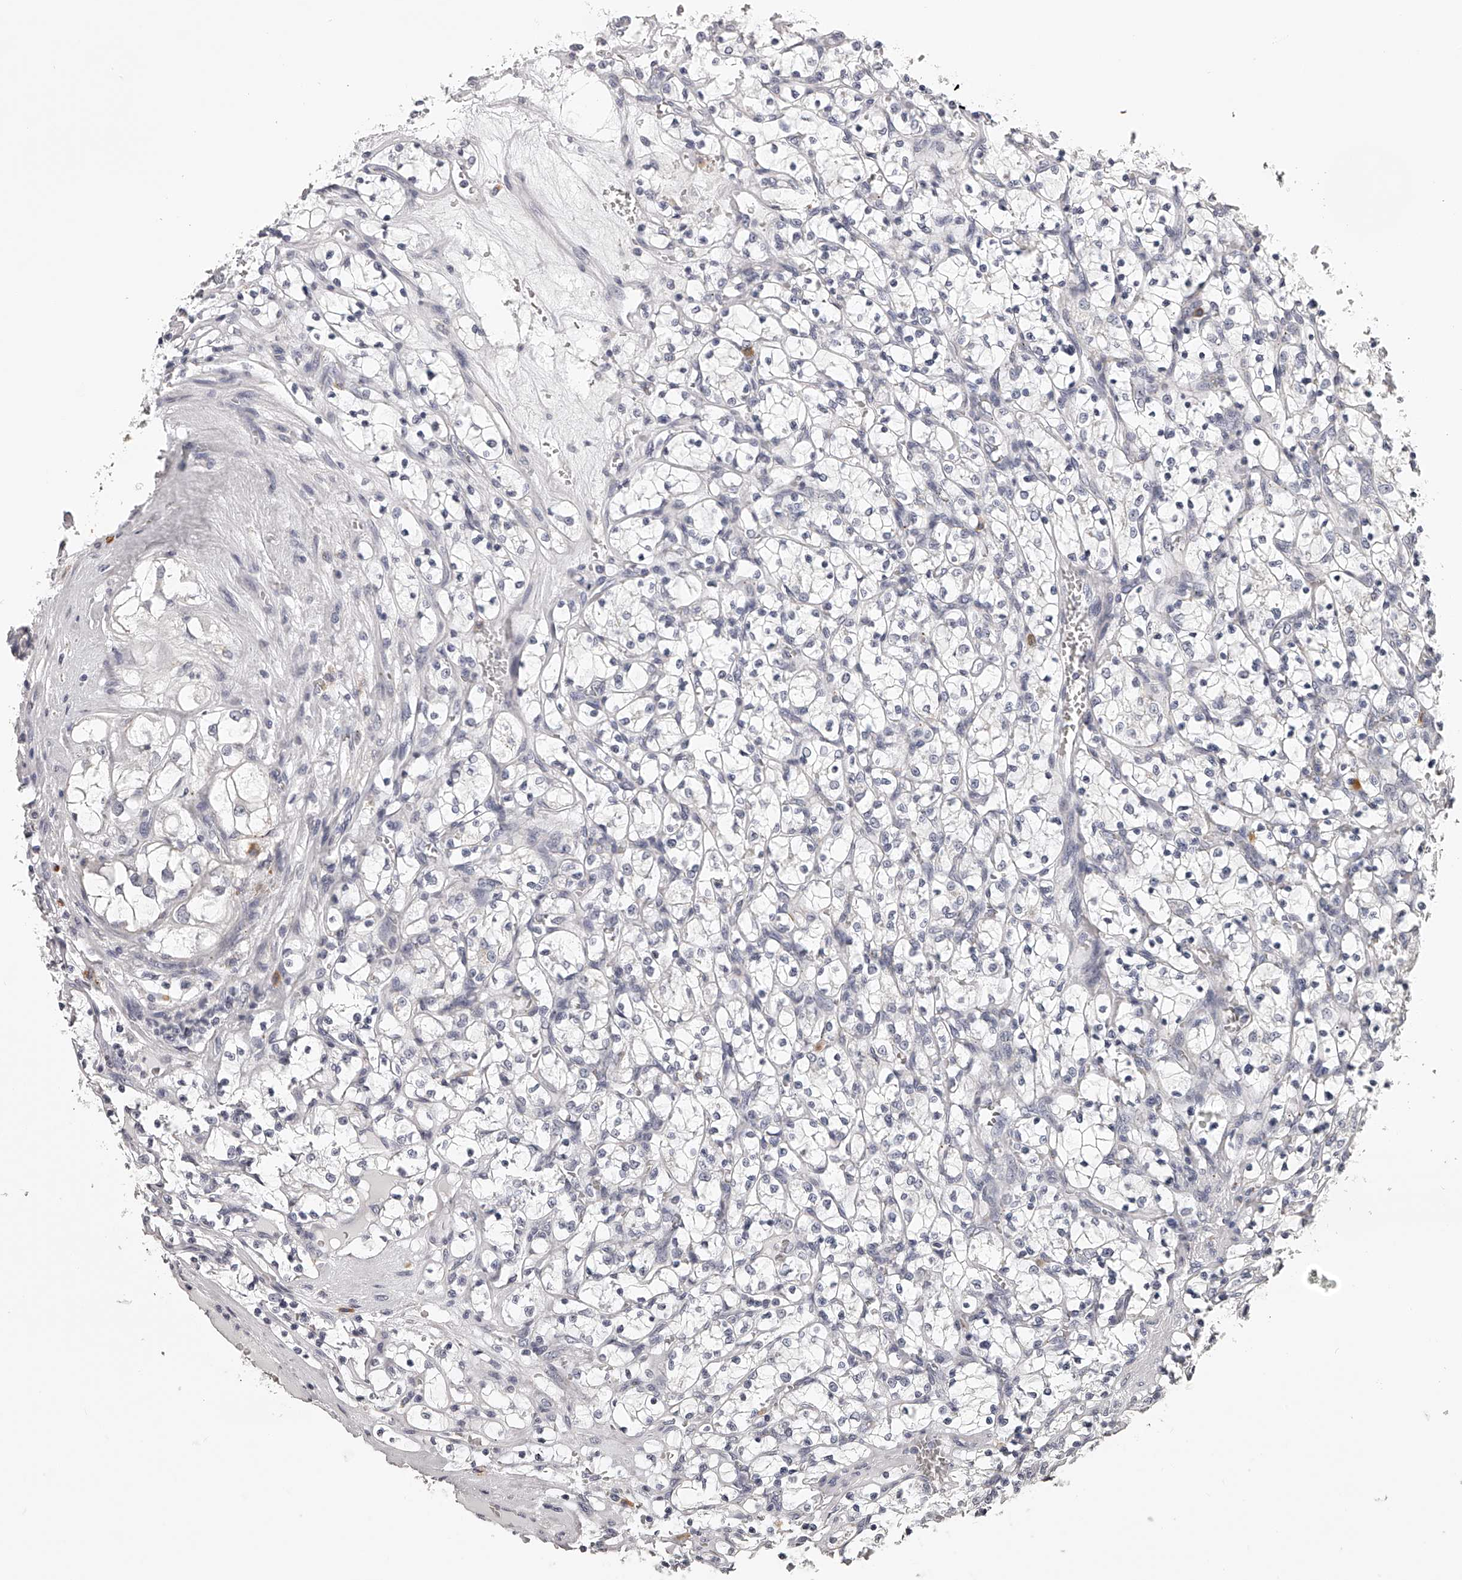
{"staining": {"intensity": "negative", "quantity": "none", "location": "none"}, "tissue": "renal cancer", "cell_type": "Tumor cells", "image_type": "cancer", "snomed": [{"axis": "morphology", "description": "Adenocarcinoma, NOS"}, {"axis": "topography", "description": "Kidney"}], "caption": "Immunohistochemistry photomicrograph of adenocarcinoma (renal) stained for a protein (brown), which exhibits no expression in tumor cells. Brightfield microscopy of IHC stained with DAB (brown) and hematoxylin (blue), captured at high magnification.", "gene": "DMRT1", "patient": {"sex": "female", "age": 69}}